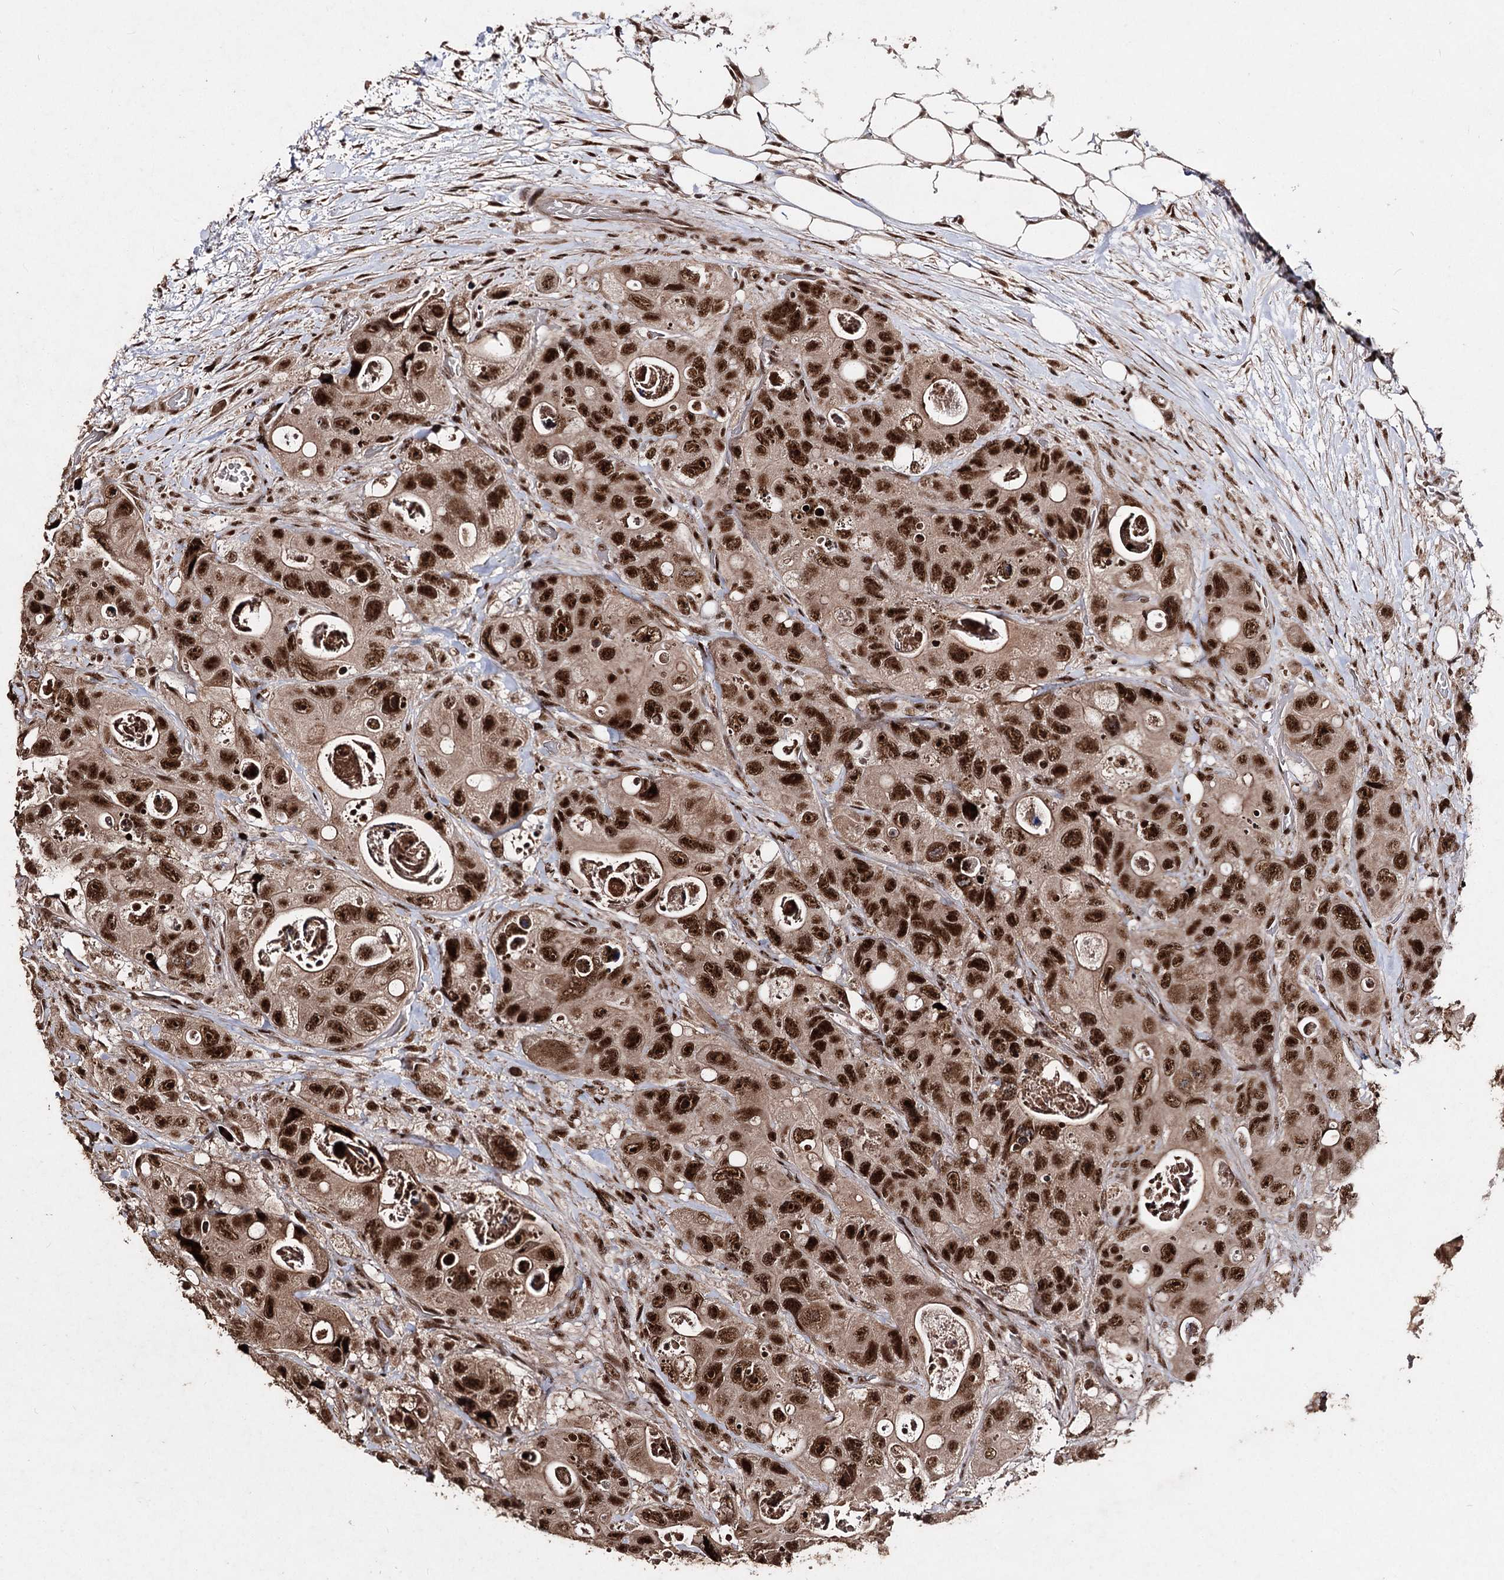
{"staining": {"intensity": "strong", "quantity": ">75%", "location": "nuclear"}, "tissue": "colorectal cancer", "cell_type": "Tumor cells", "image_type": "cancer", "snomed": [{"axis": "morphology", "description": "Adenocarcinoma, NOS"}, {"axis": "topography", "description": "Colon"}], "caption": "IHC of adenocarcinoma (colorectal) exhibits high levels of strong nuclear positivity in approximately >75% of tumor cells.", "gene": "U2SURP", "patient": {"sex": "female", "age": 46}}